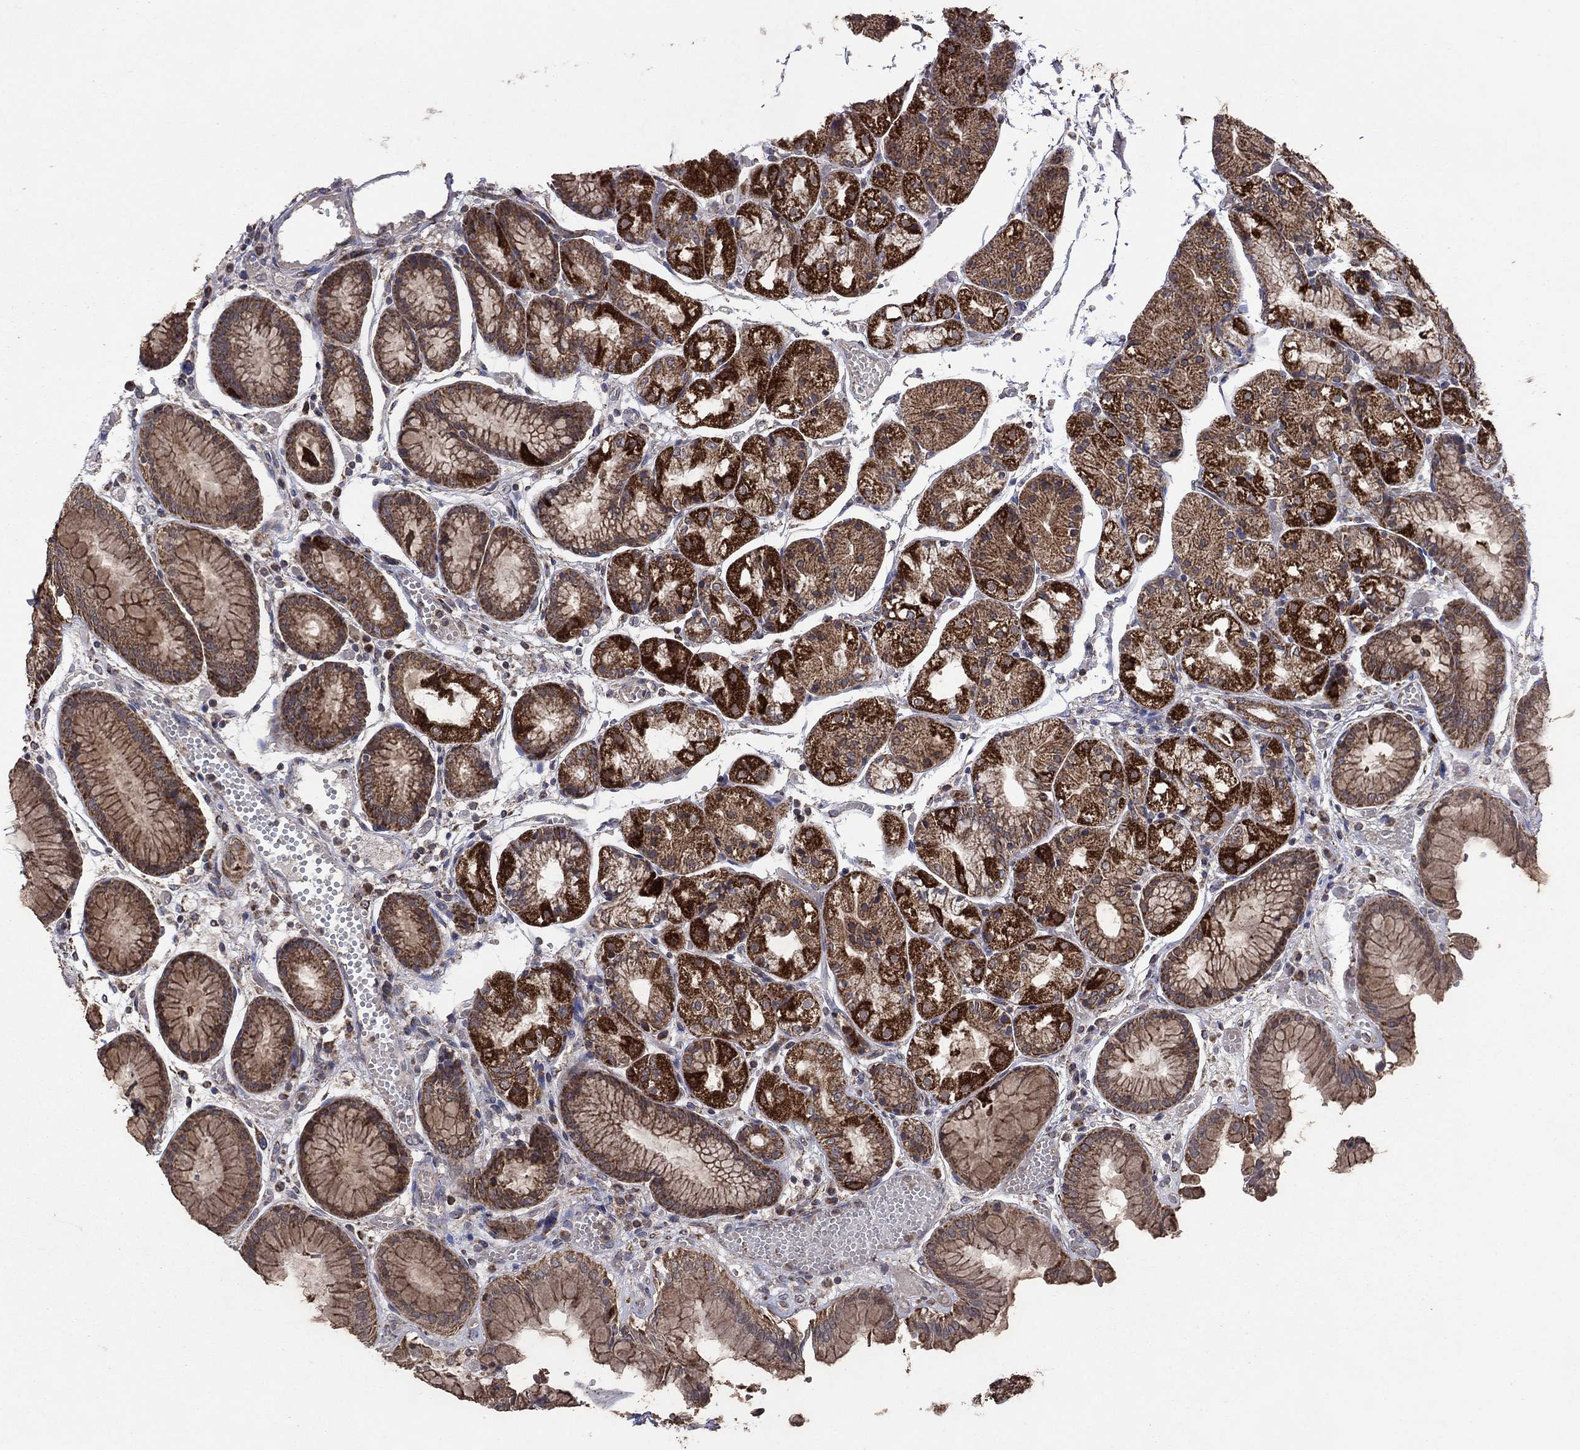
{"staining": {"intensity": "strong", "quantity": "25%-75%", "location": "cytoplasmic/membranous"}, "tissue": "stomach", "cell_type": "Glandular cells", "image_type": "normal", "snomed": [{"axis": "morphology", "description": "Normal tissue, NOS"}, {"axis": "topography", "description": "Stomach, upper"}], "caption": "Immunohistochemistry staining of unremarkable stomach, which displays high levels of strong cytoplasmic/membranous staining in approximately 25%-75% of glandular cells indicating strong cytoplasmic/membranous protein staining. The staining was performed using DAB (3,3'-diaminobenzidine) (brown) for protein detection and nuclei were counterstained in hematoxylin (blue).", "gene": "DPH1", "patient": {"sex": "male", "age": 72}}